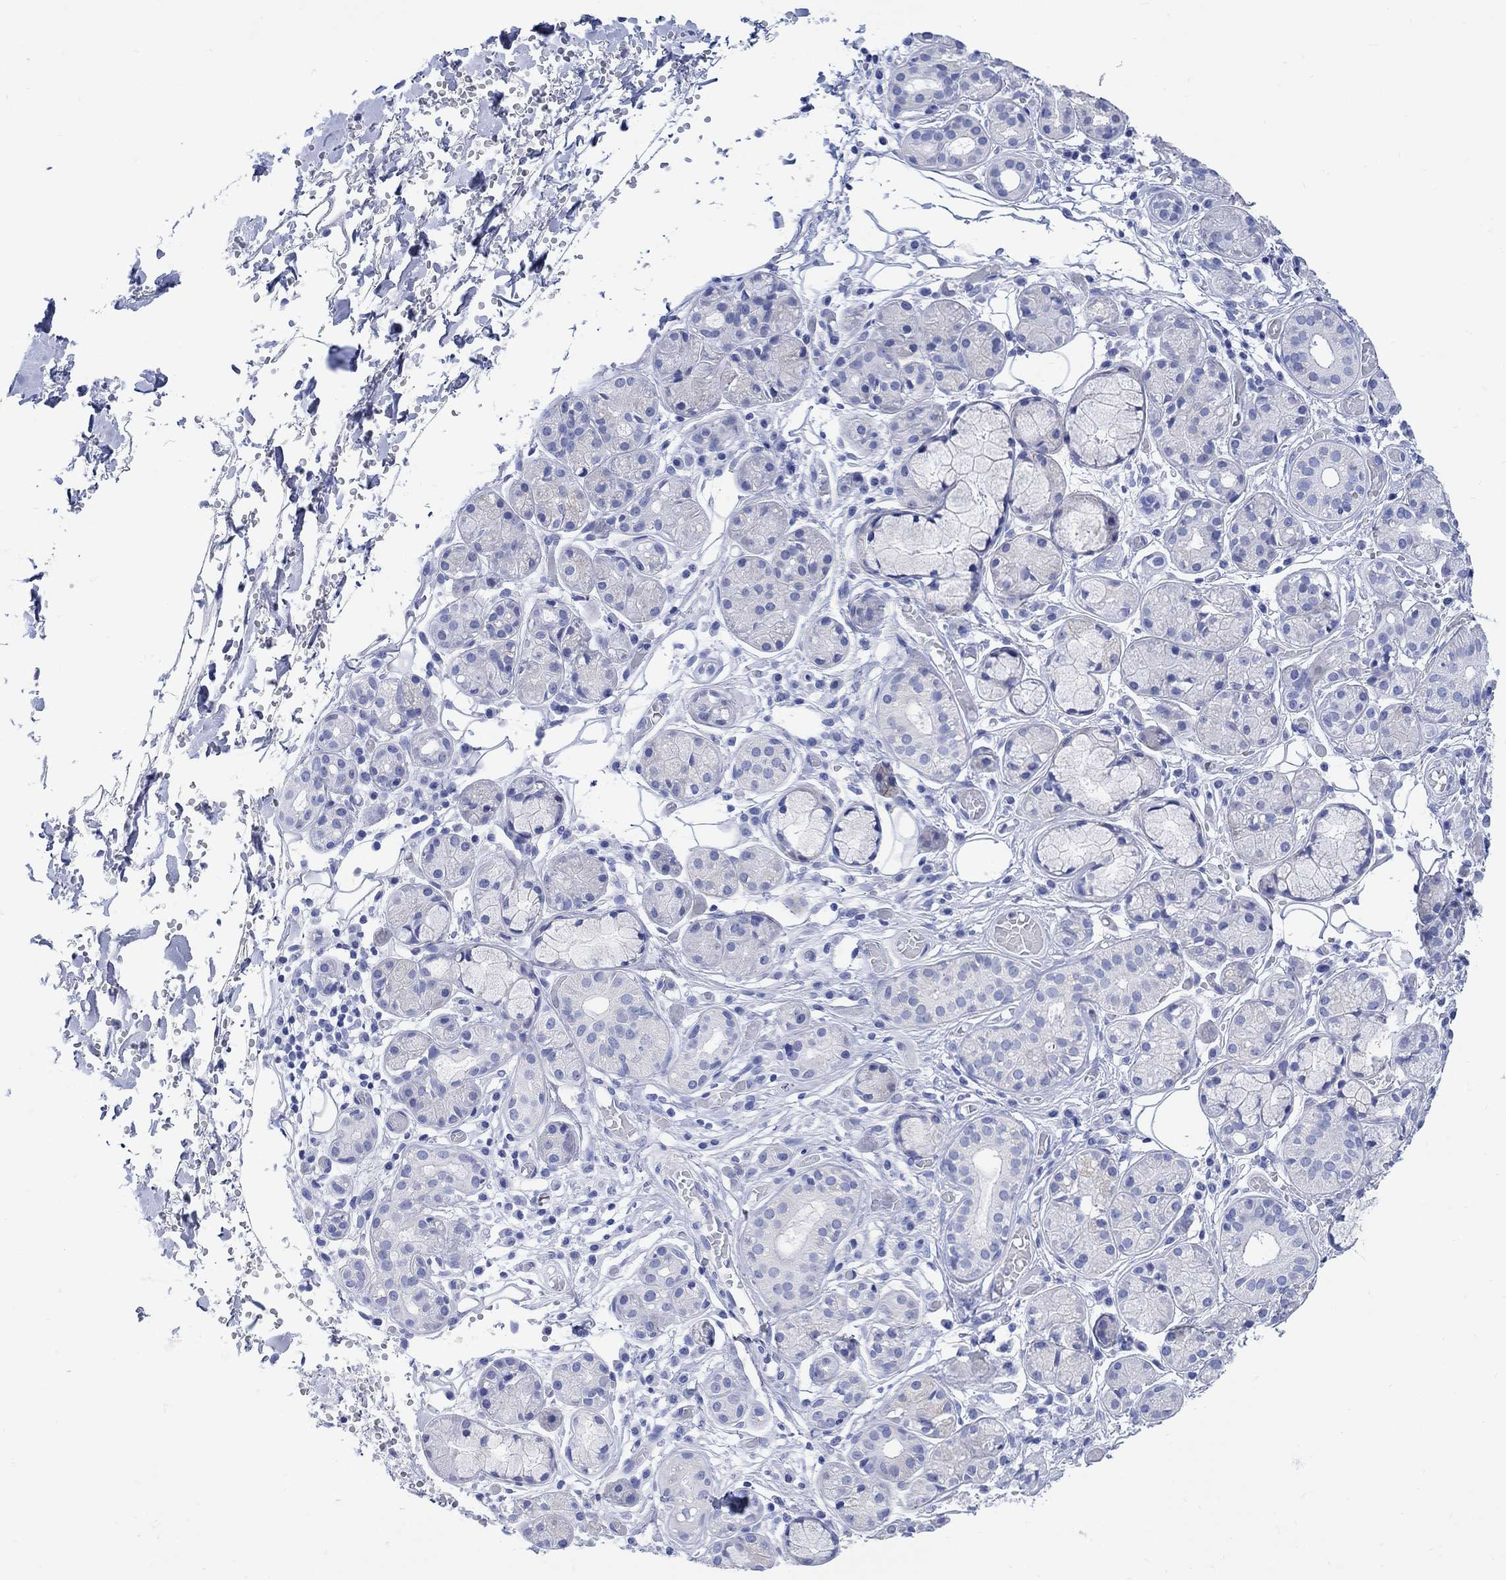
{"staining": {"intensity": "negative", "quantity": "none", "location": "none"}, "tissue": "salivary gland", "cell_type": "Glandular cells", "image_type": "normal", "snomed": [{"axis": "morphology", "description": "Normal tissue, NOS"}, {"axis": "topography", "description": "Salivary gland"}, {"axis": "topography", "description": "Peripheral nerve tissue"}], "caption": "Glandular cells are negative for protein expression in unremarkable human salivary gland.", "gene": "MYL1", "patient": {"sex": "male", "age": 71}}